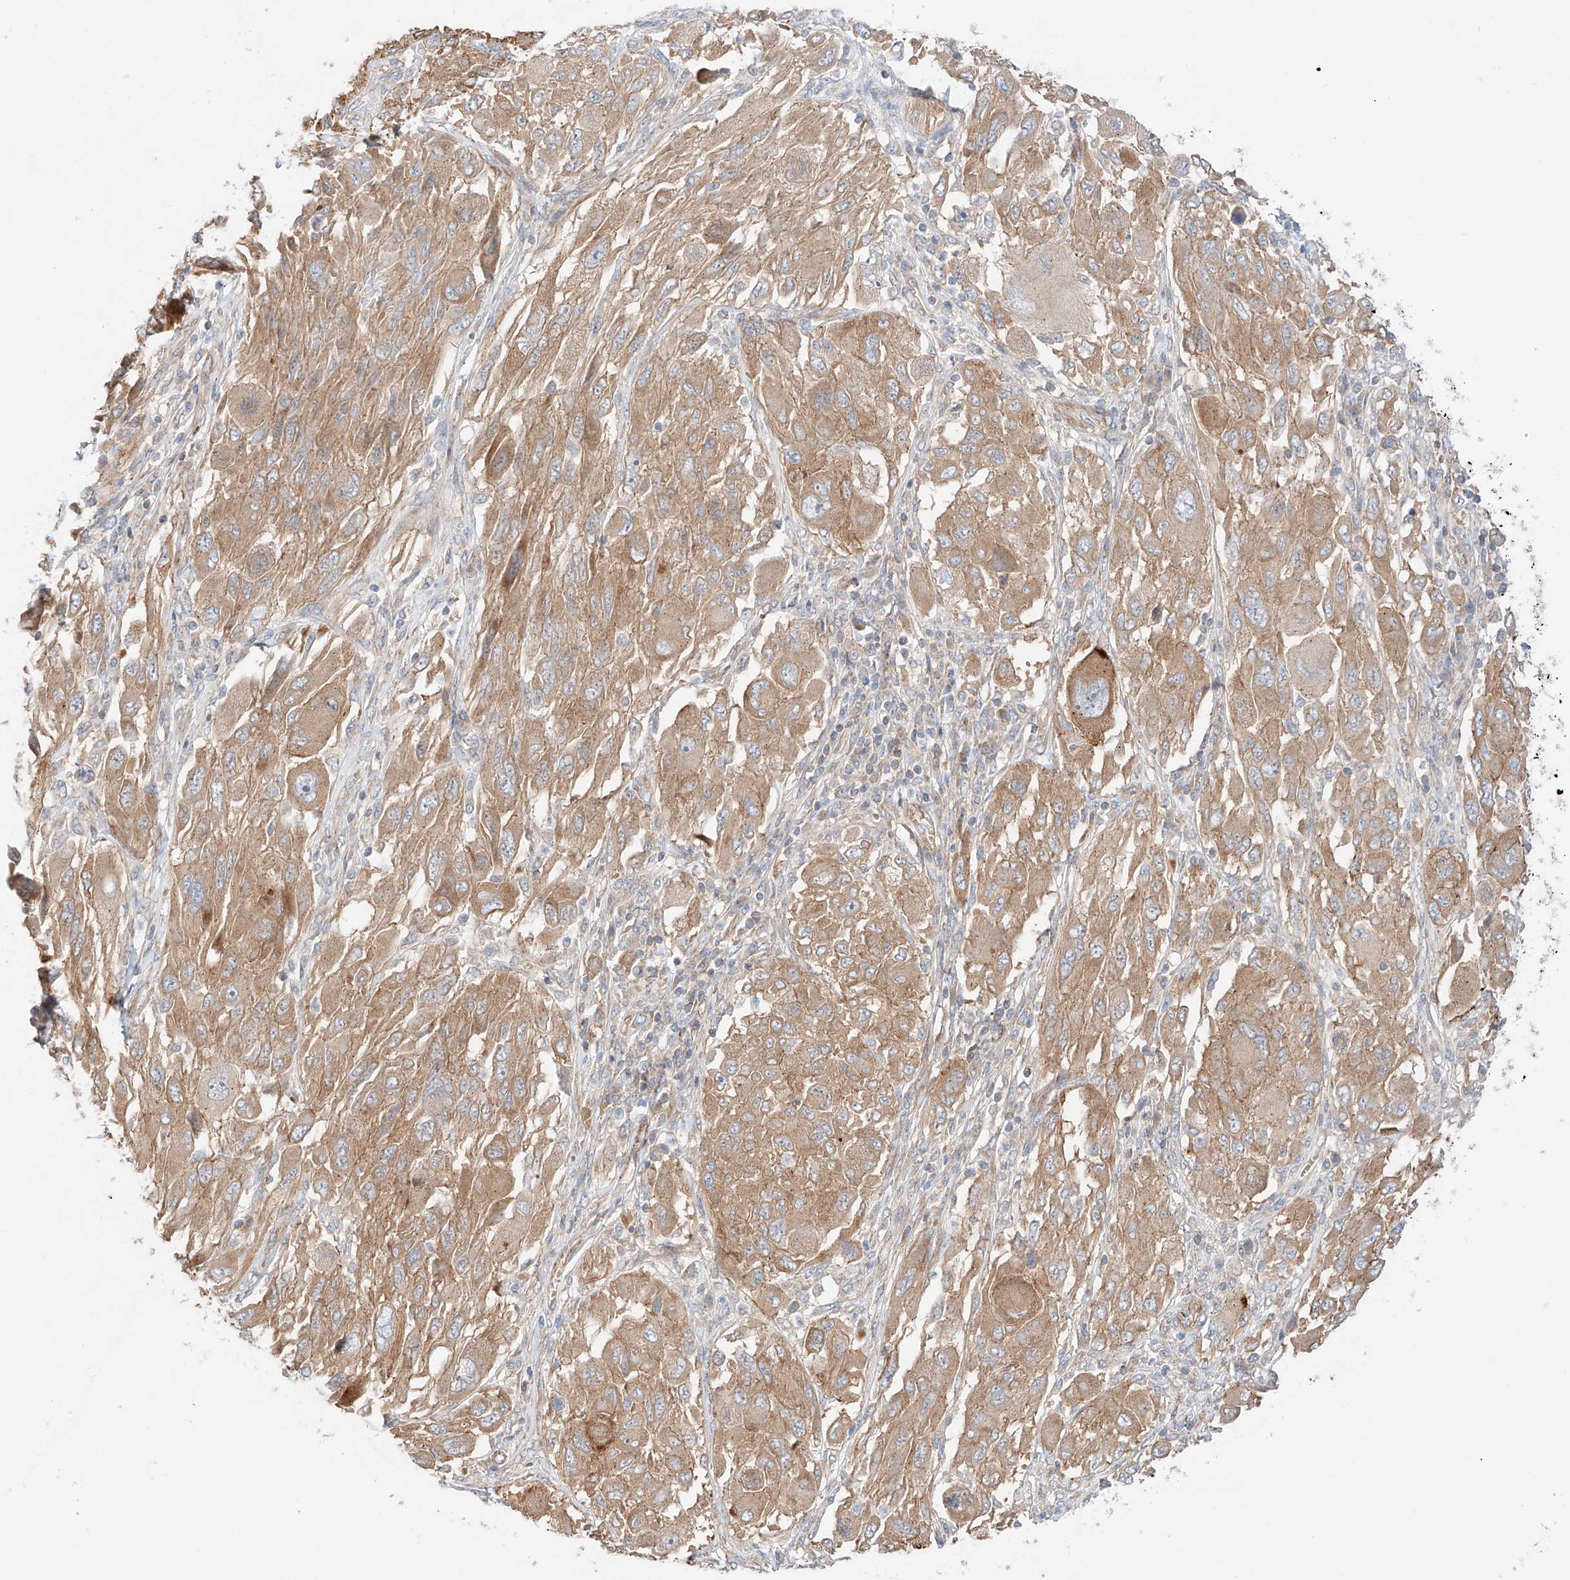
{"staining": {"intensity": "moderate", "quantity": ">75%", "location": "cytoplasmic/membranous"}, "tissue": "melanoma", "cell_type": "Tumor cells", "image_type": "cancer", "snomed": [{"axis": "morphology", "description": "Malignant melanoma, NOS"}, {"axis": "topography", "description": "Skin"}], "caption": "Approximately >75% of tumor cells in human malignant melanoma reveal moderate cytoplasmic/membranous protein expression as visualized by brown immunohistochemical staining.", "gene": "MINDY4", "patient": {"sex": "female", "age": 91}}